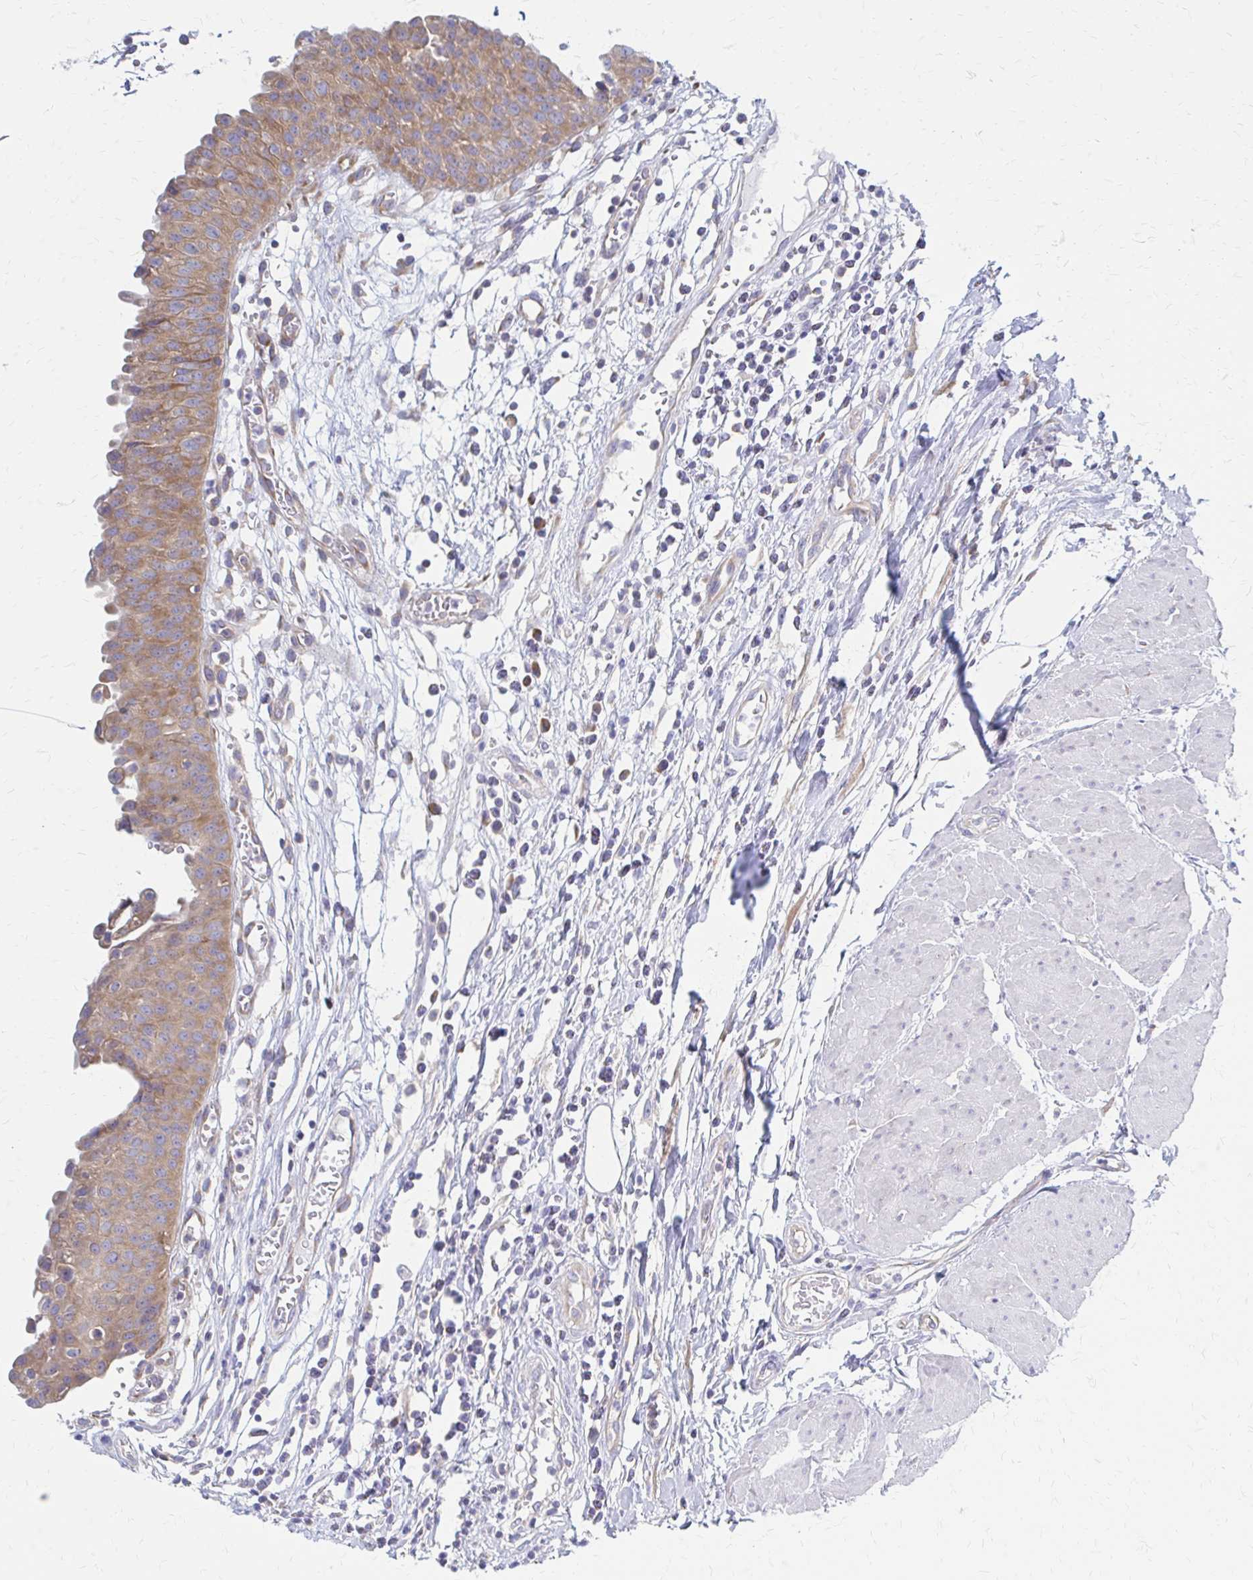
{"staining": {"intensity": "moderate", "quantity": "25%-75%", "location": "cytoplasmic/membranous"}, "tissue": "urinary bladder", "cell_type": "Urothelial cells", "image_type": "normal", "snomed": [{"axis": "morphology", "description": "Normal tissue, NOS"}, {"axis": "topography", "description": "Urinary bladder"}], "caption": "Immunohistochemistry histopathology image of unremarkable urinary bladder: human urinary bladder stained using immunohistochemistry exhibits medium levels of moderate protein expression localized specifically in the cytoplasmic/membranous of urothelial cells, appearing as a cytoplasmic/membranous brown color.", "gene": "RPL27A", "patient": {"sex": "male", "age": 64}}